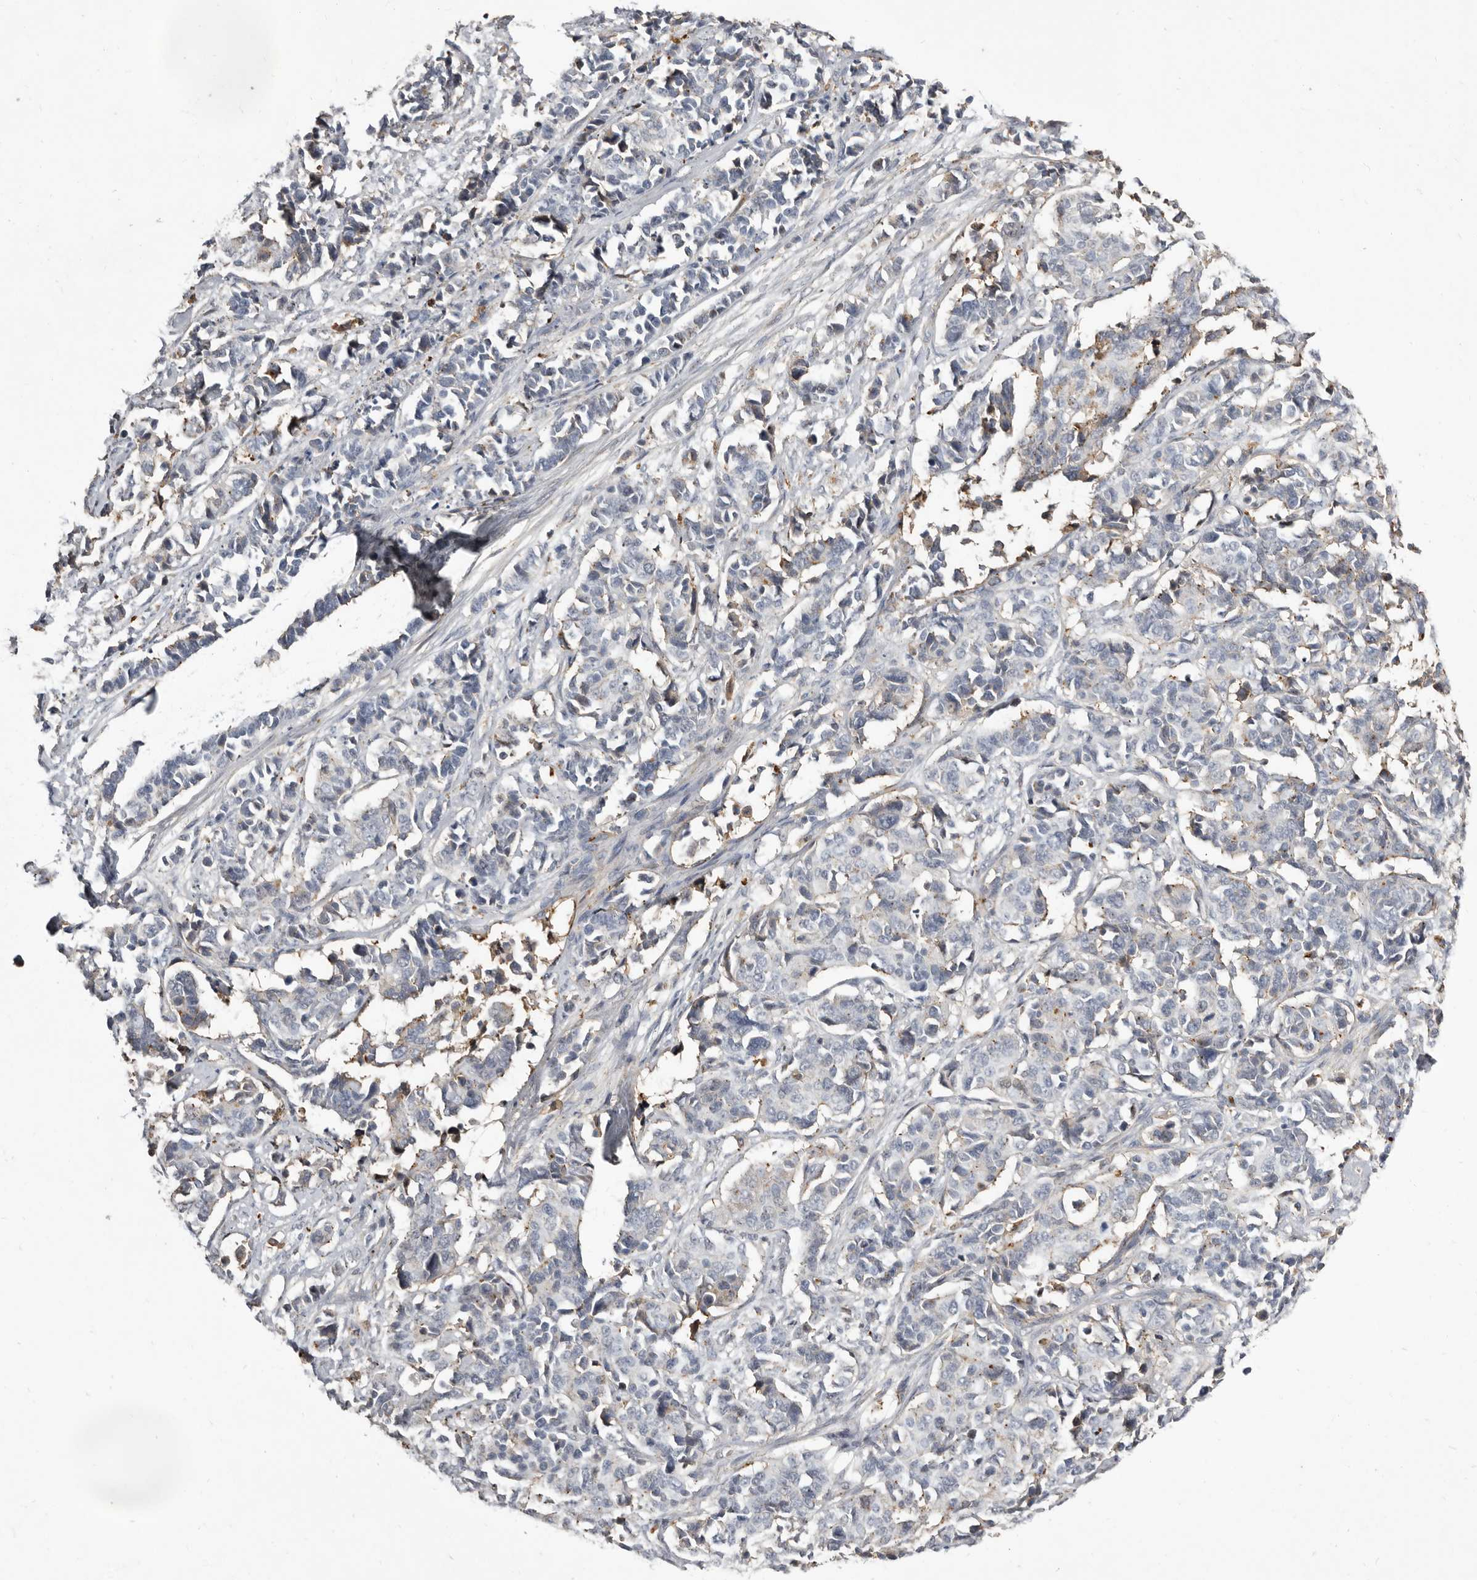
{"staining": {"intensity": "negative", "quantity": "none", "location": "none"}, "tissue": "cervical cancer", "cell_type": "Tumor cells", "image_type": "cancer", "snomed": [{"axis": "morphology", "description": "Normal tissue, NOS"}, {"axis": "morphology", "description": "Squamous cell carcinoma, NOS"}, {"axis": "topography", "description": "Cervix"}], "caption": "Cervical cancer was stained to show a protein in brown. There is no significant expression in tumor cells.", "gene": "KIF26B", "patient": {"sex": "female", "age": 35}}